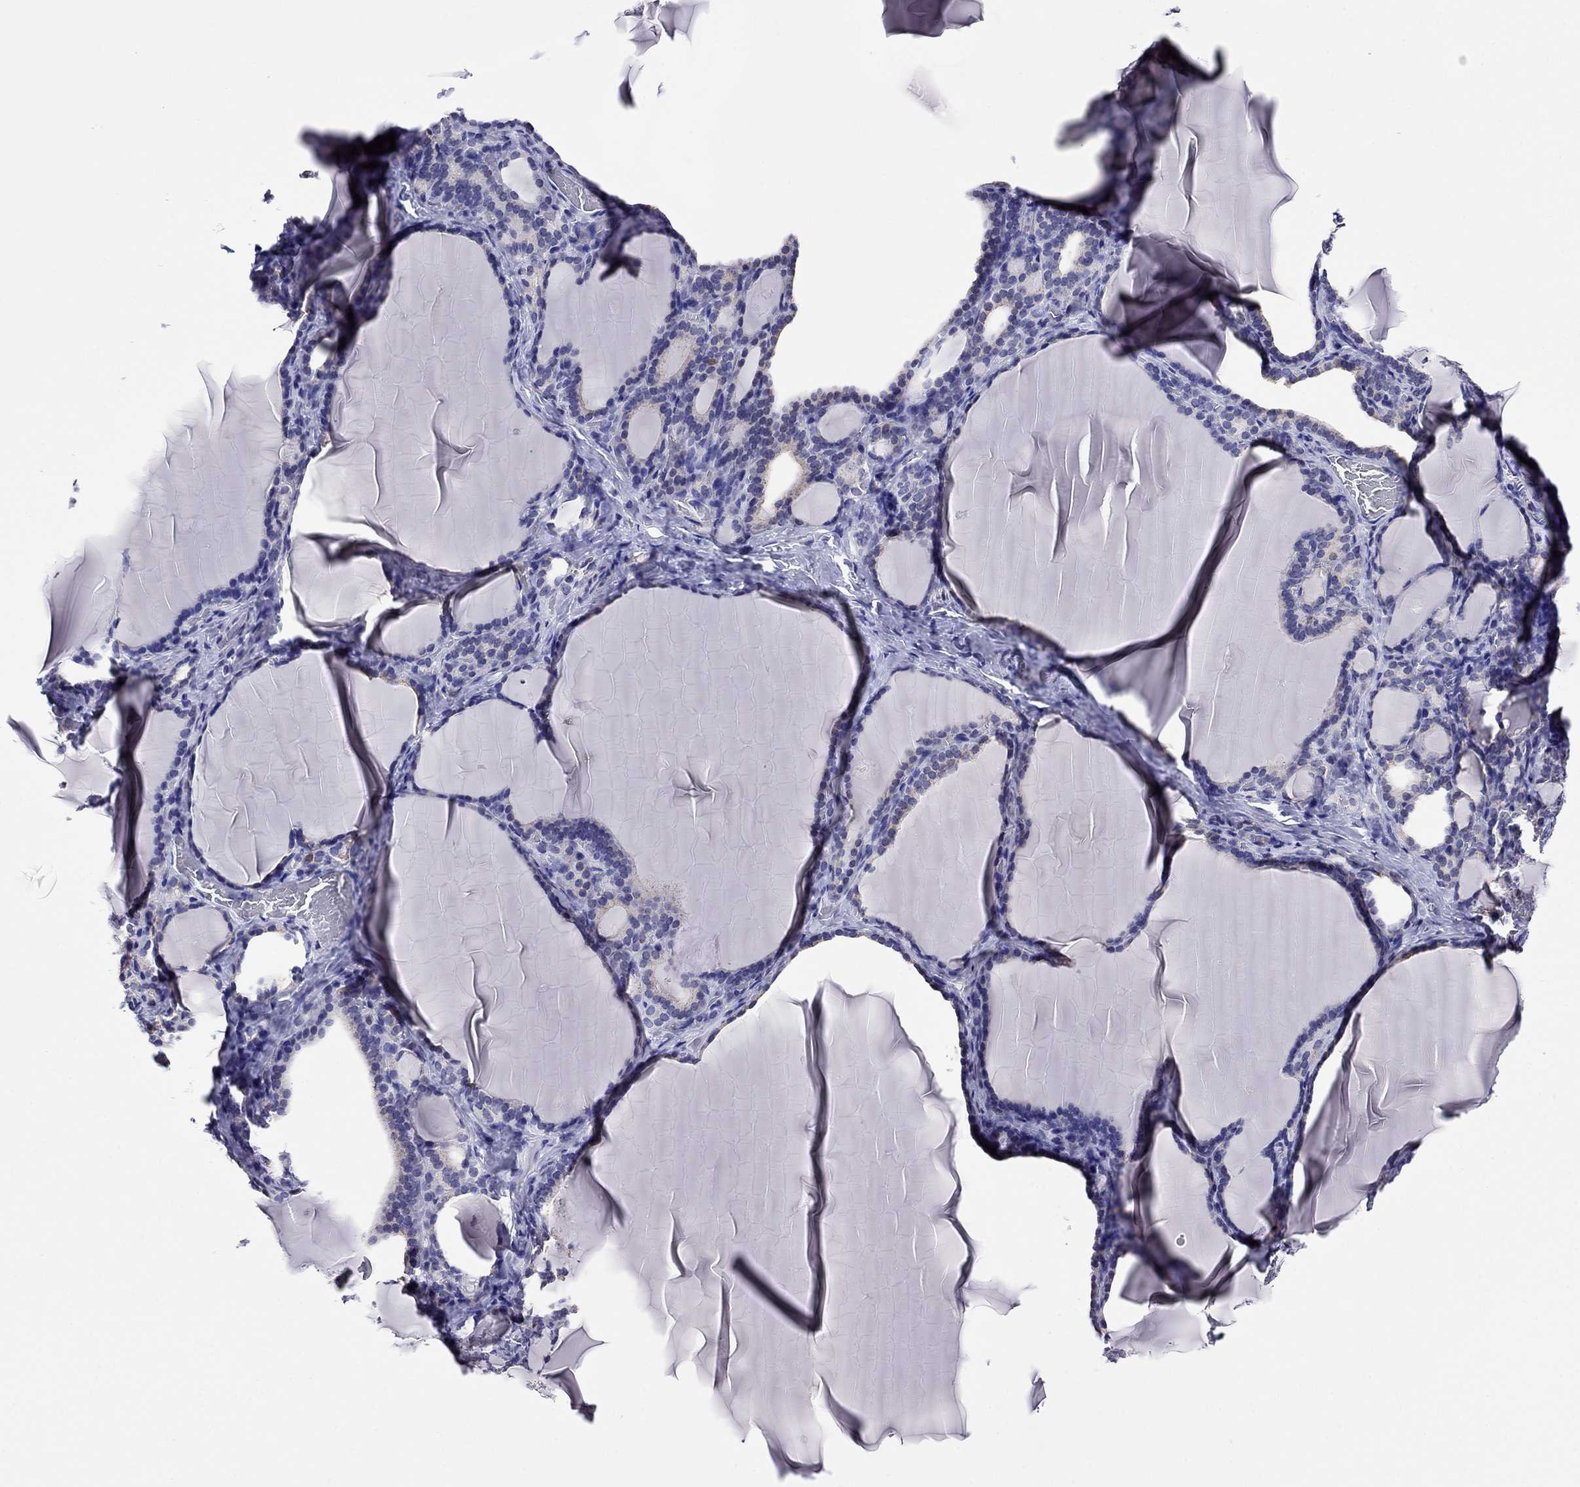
{"staining": {"intensity": "weak", "quantity": "<25%", "location": "cytoplasmic/membranous"}, "tissue": "thyroid gland", "cell_type": "Glandular cells", "image_type": "normal", "snomed": [{"axis": "morphology", "description": "Normal tissue, NOS"}, {"axis": "morphology", "description": "Hyperplasia, NOS"}, {"axis": "topography", "description": "Thyroid gland"}], "caption": "Immunohistochemistry (IHC) of normal human thyroid gland shows no expression in glandular cells. (Stains: DAB (3,3'-diaminobenzidine) IHC with hematoxylin counter stain, Microscopy: brightfield microscopy at high magnification).", "gene": "SCG2", "patient": {"sex": "female", "age": 27}}